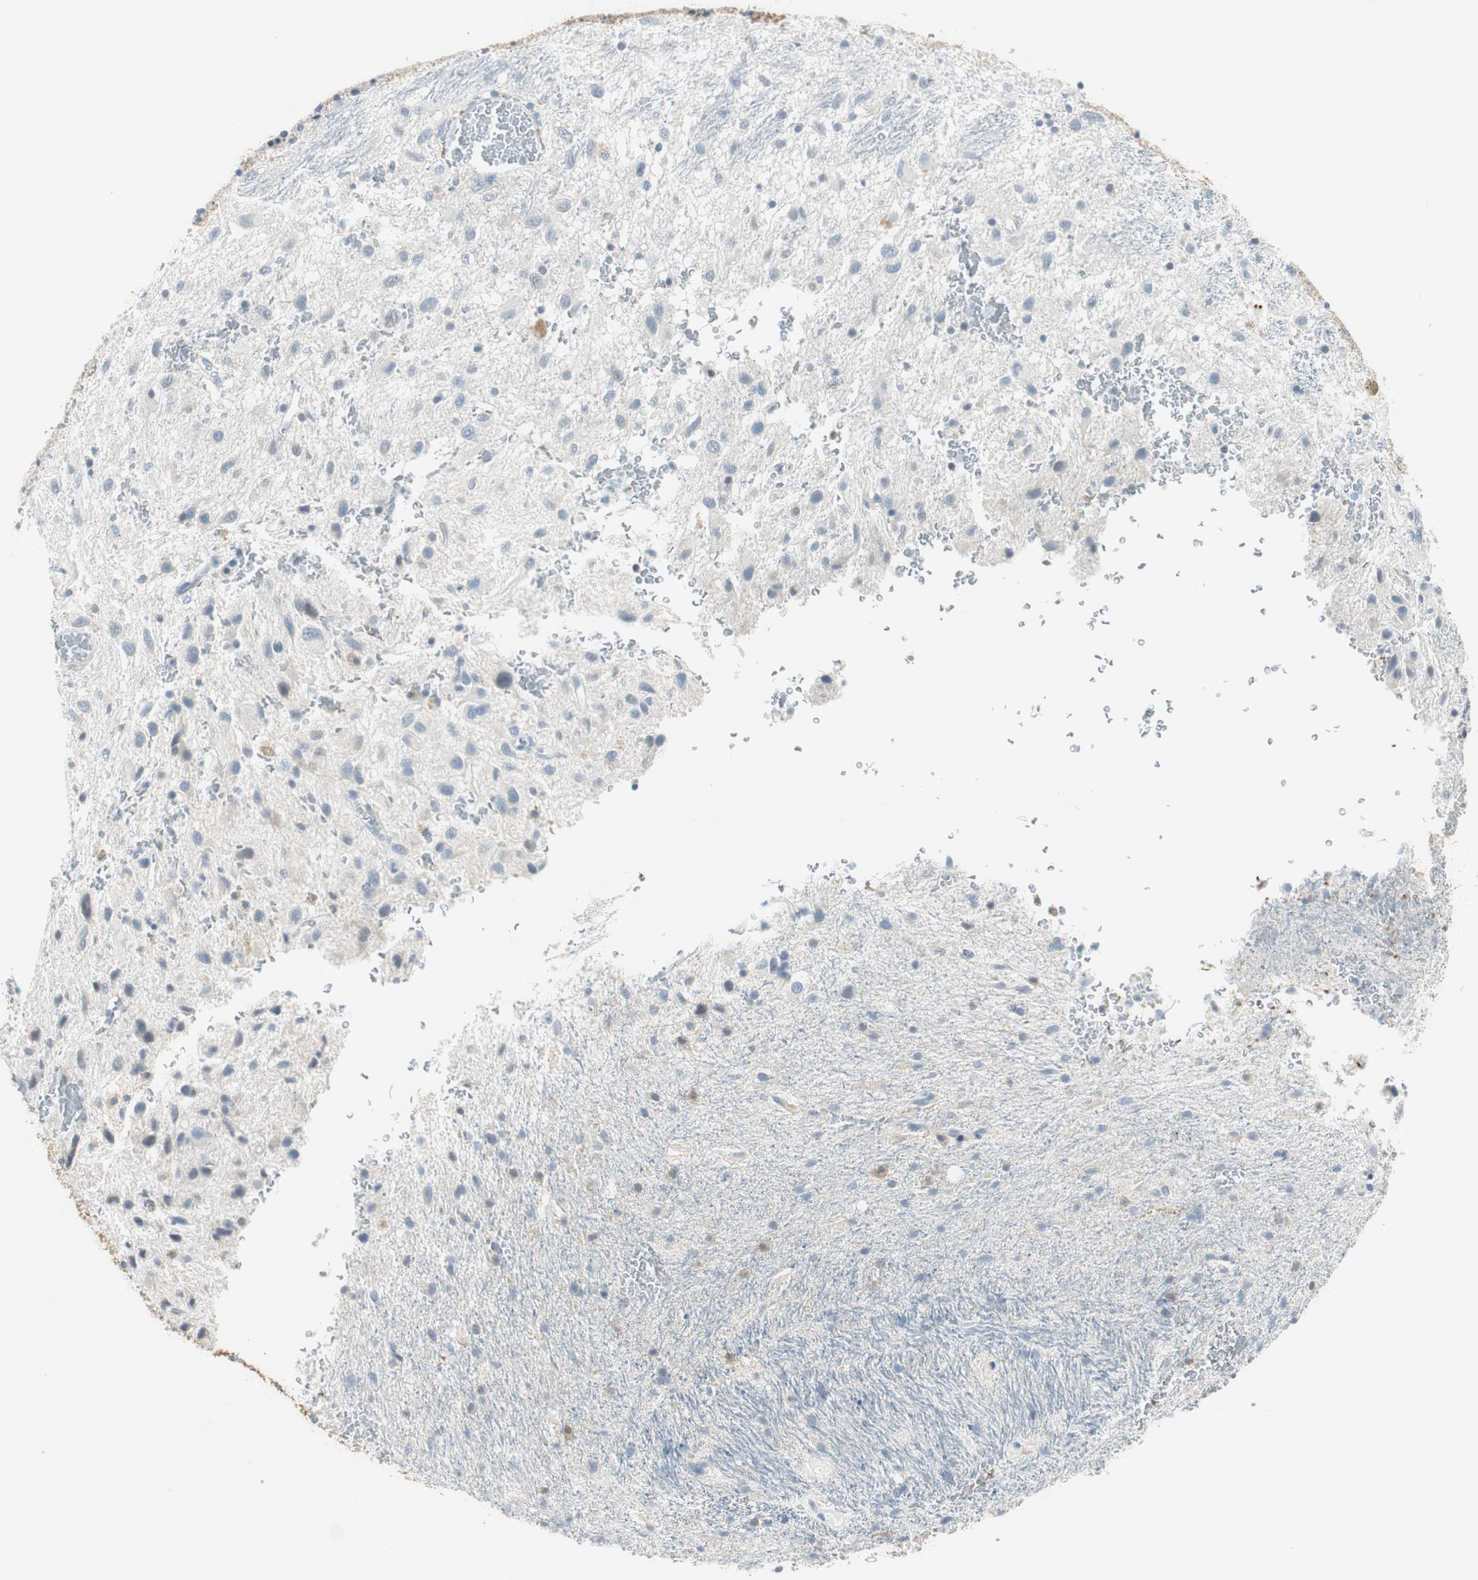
{"staining": {"intensity": "negative", "quantity": "none", "location": "none"}, "tissue": "glioma", "cell_type": "Tumor cells", "image_type": "cancer", "snomed": [{"axis": "morphology", "description": "Glioma, malignant, Low grade"}, {"axis": "topography", "description": "Brain"}], "caption": "Tumor cells are negative for brown protein staining in glioma.", "gene": "MSTO1", "patient": {"sex": "male", "age": 77}}